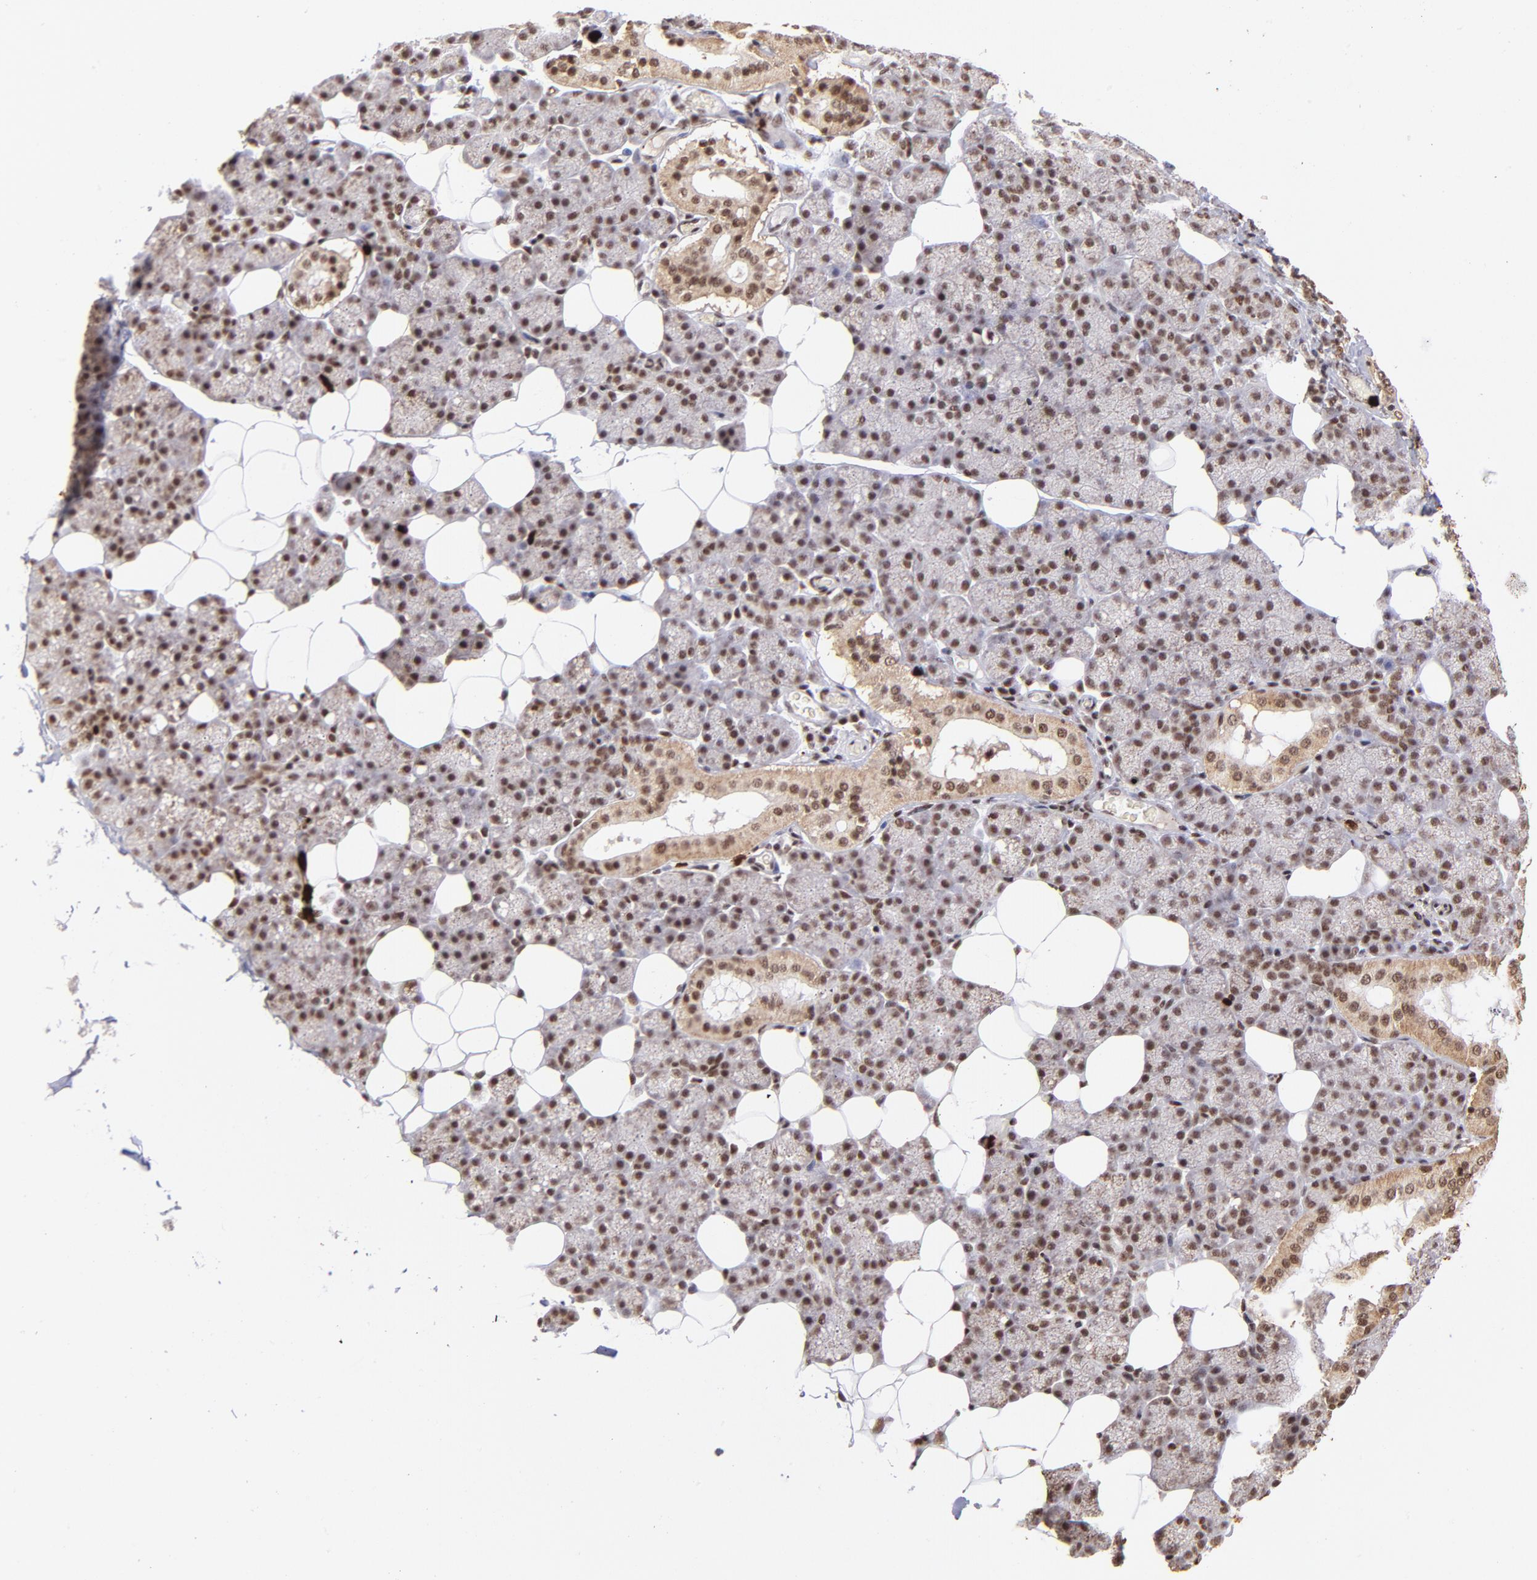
{"staining": {"intensity": "strong", "quantity": ">75%", "location": "nuclear"}, "tissue": "salivary gland", "cell_type": "Glandular cells", "image_type": "normal", "snomed": [{"axis": "morphology", "description": "Normal tissue, NOS"}, {"axis": "topography", "description": "Lymph node"}, {"axis": "topography", "description": "Salivary gland"}], "caption": "Salivary gland stained with a brown dye shows strong nuclear positive positivity in approximately >75% of glandular cells.", "gene": "ZFX", "patient": {"sex": "male", "age": 8}}